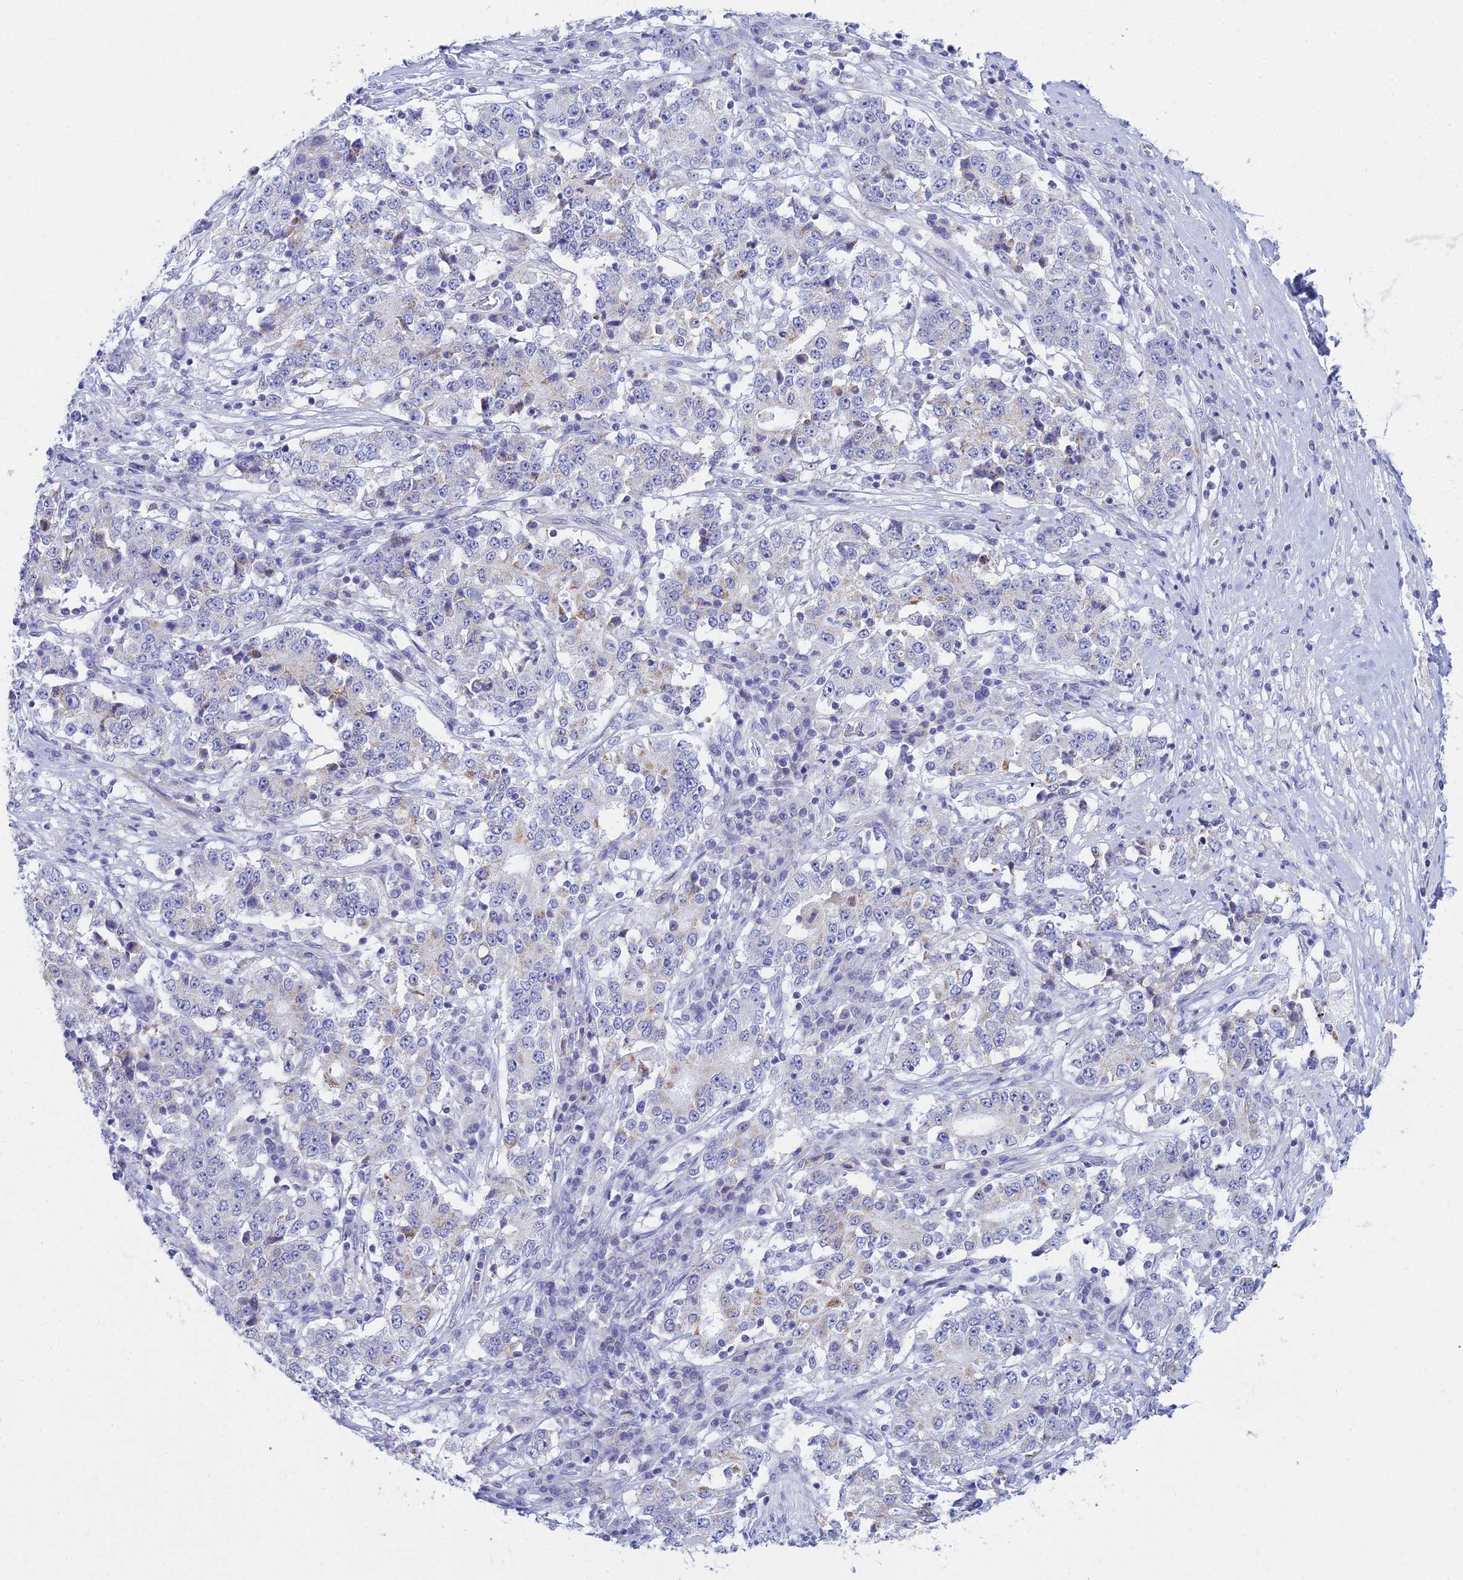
{"staining": {"intensity": "weak", "quantity": "<25%", "location": "cytoplasmic/membranous"}, "tissue": "stomach cancer", "cell_type": "Tumor cells", "image_type": "cancer", "snomed": [{"axis": "morphology", "description": "Adenocarcinoma, NOS"}, {"axis": "topography", "description": "Stomach"}], "caption": "Immunohistochemical staining of stomach cancer demonstrates no significant staining in tumor cells.", "gene": "PRR13", "patient": {"sex": "male", "age": 59}}